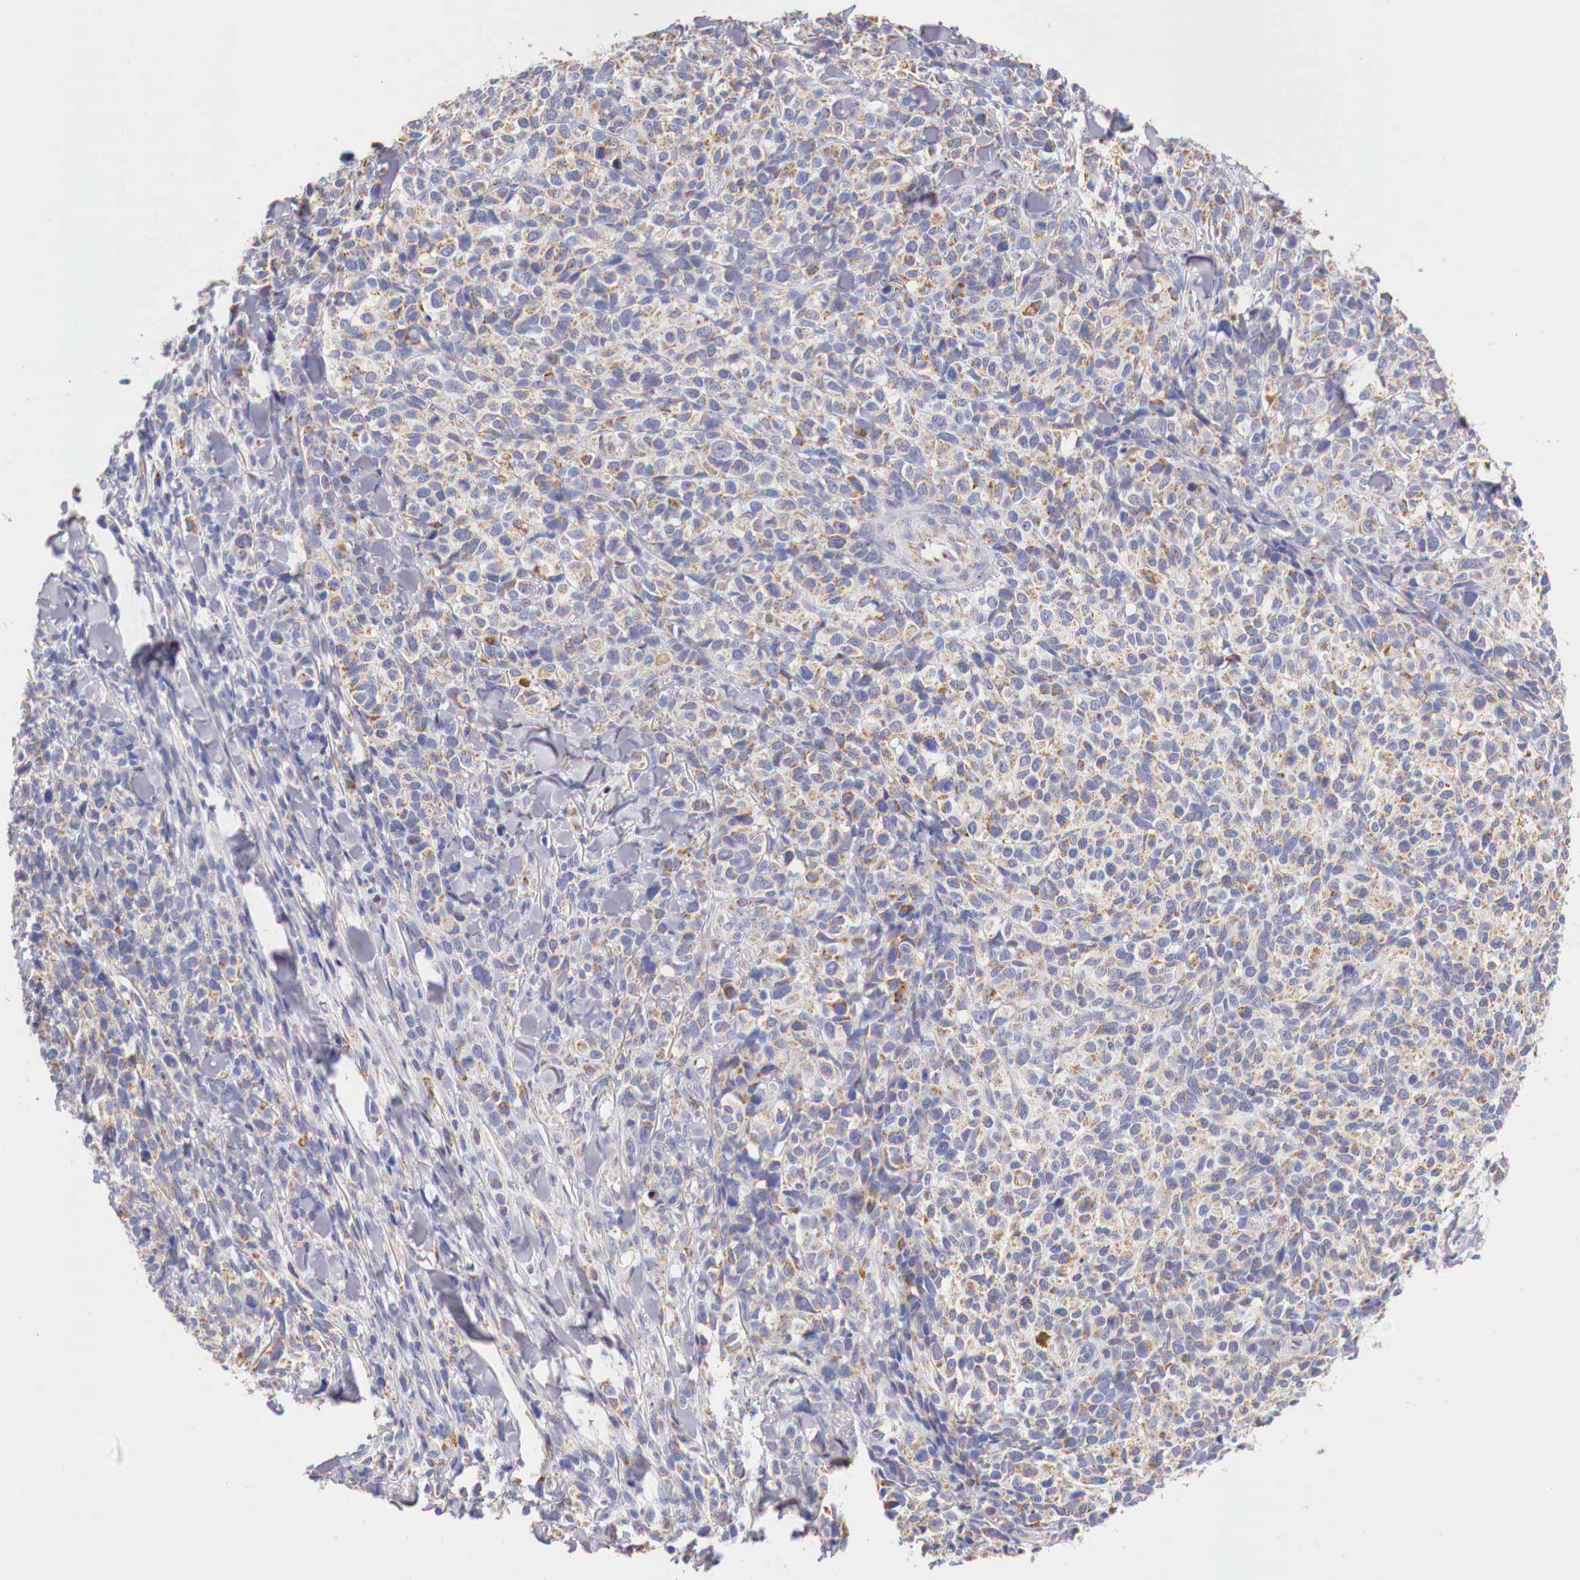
{"staining": {"intensity": "weak", "quantity": "25%-75%", "location": "cytoplasmic/membranous"}, "tissue": "melanoma", "cell_type": "Tumor cells", "image_type": "cancer", "snomed": [{"axis": "morphology", "description": "Malignant melanoma, NOS"}, {"axis": "topography", "description": "Skin"}], "caption": "A micrograph of malignant melanoma stained for a protein displays weak cytoplasmic/membranous brown staining in tumor cells. Nuclei are stained in blue.", "gene": "IDH3G", "patient": {"sex": "female", "age": 85}}